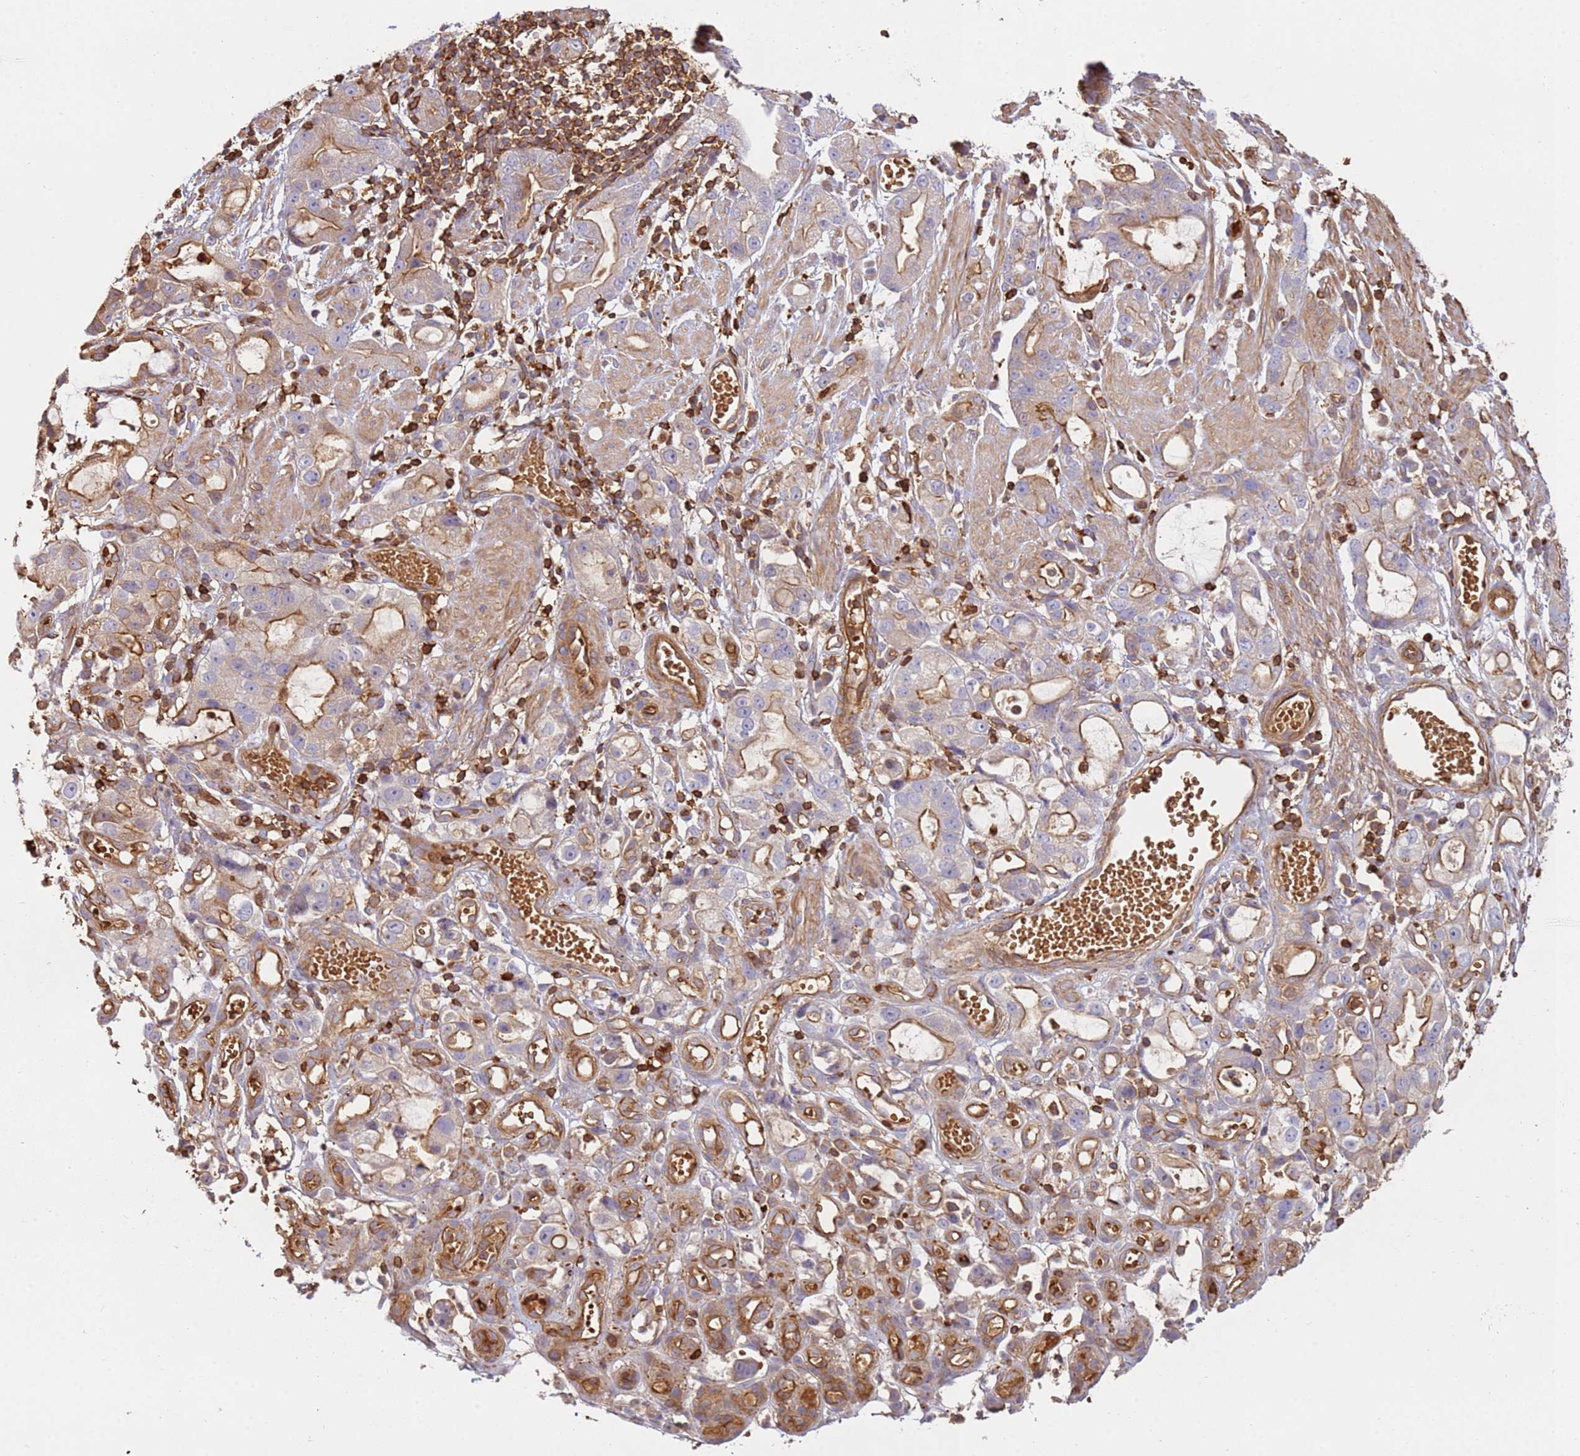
{"staining": {"intensity": "moderate", "quantity": "25%-75%", "location": "cytoplasmic/membranous"}, "tissue": "stomach cancer", "cell_type": "Tumor cells", "image_type": "cancer", "snomed": [{"axis": "morphology", "description": "Adenocarcinoma, NOS"}, {"axis": "topography", "description": "Stomach"}], "caption": "High-power microscopy captured an immunohistochemistry (IHC) image of stomach cancer (adenocarcinoma), revealing moderate cytoplasmic/membranous positivity in about 25%-75% of tumor cells.", "gene": "OR6P1", "patient": {"sex": "male", "age": 55}}